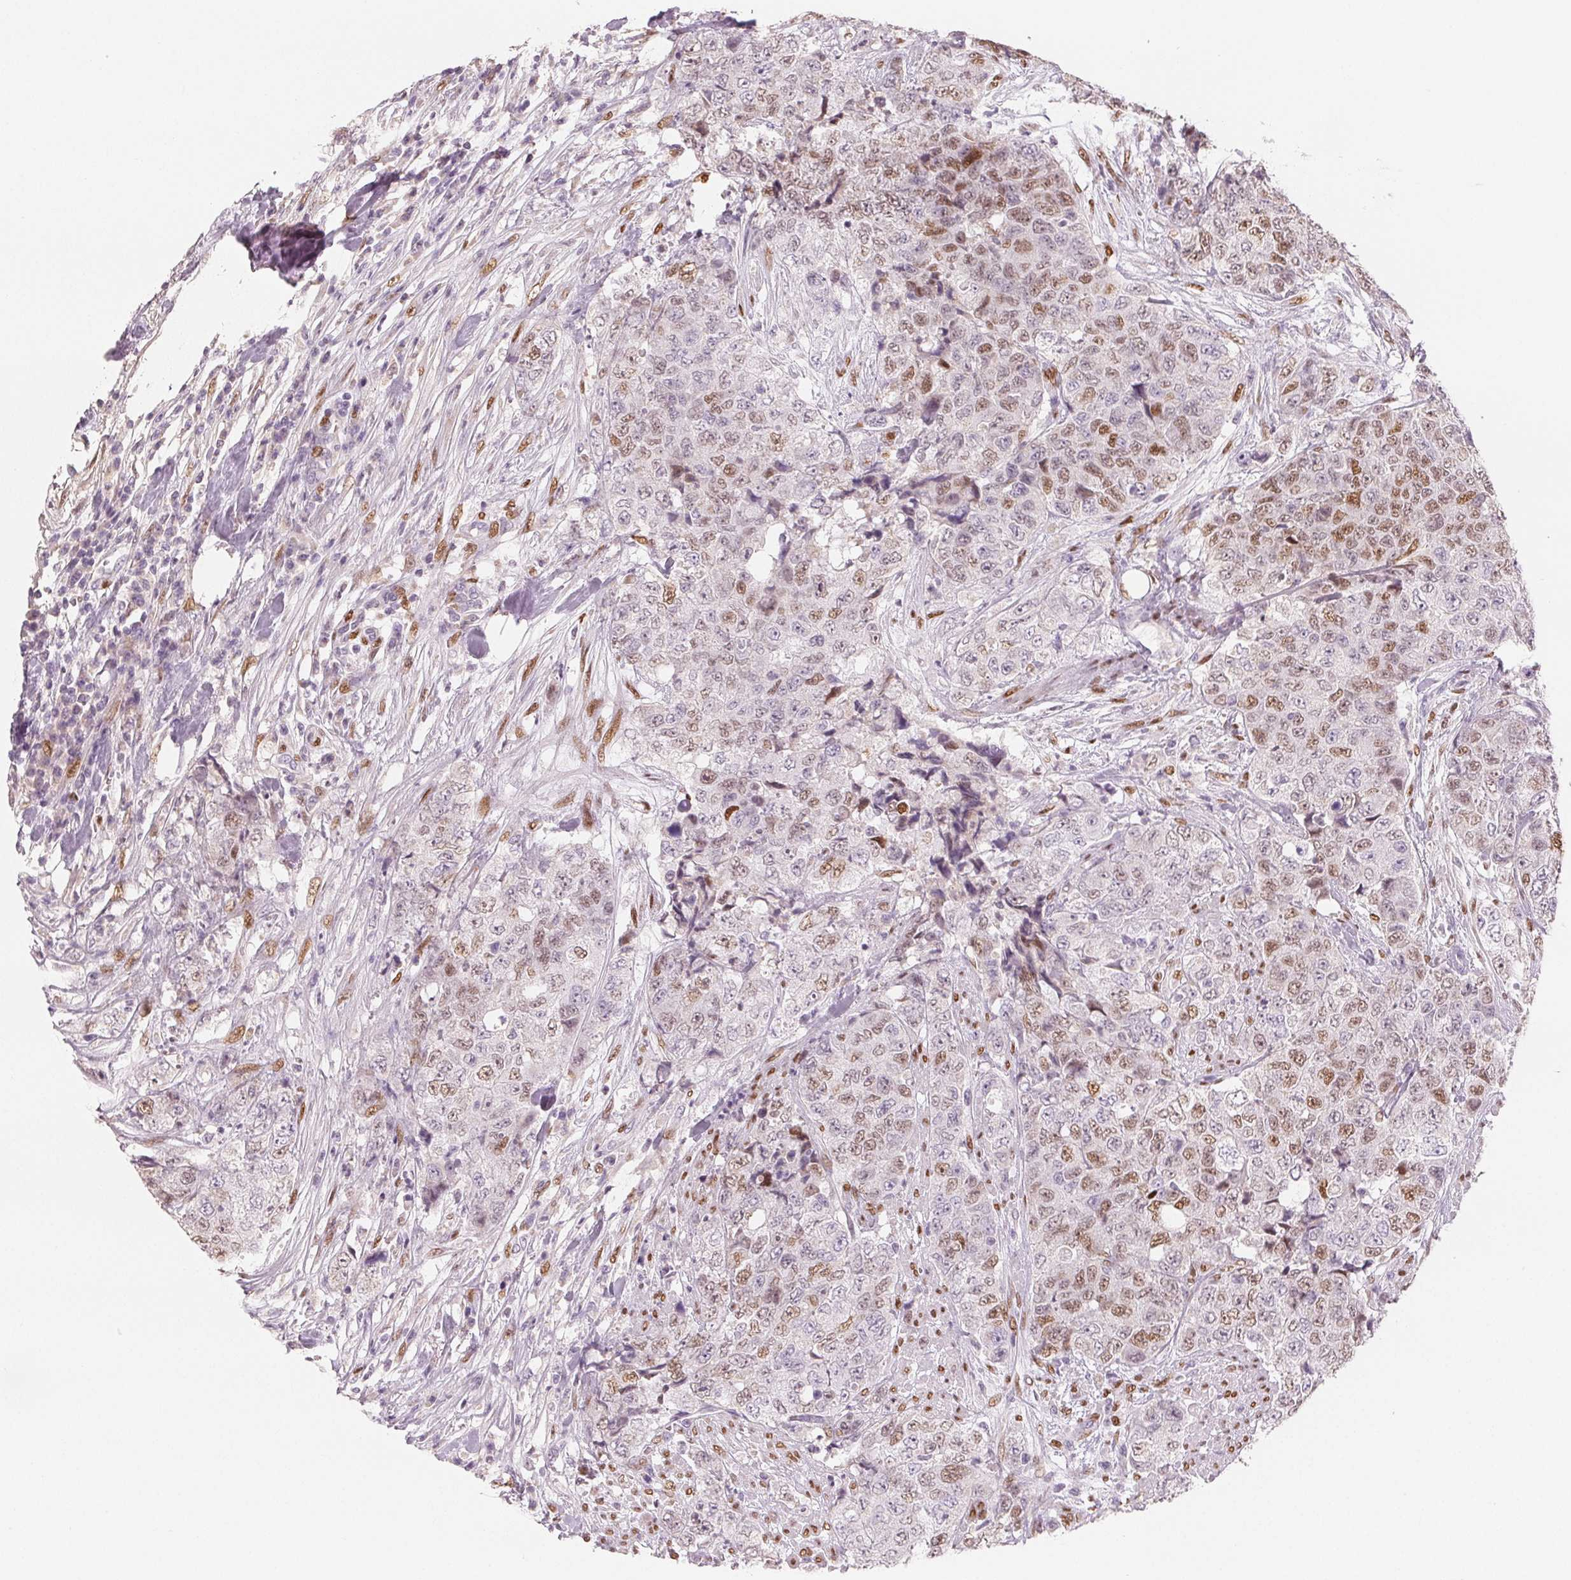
{"staining": {"intensity": "moderate", "quantity": "25%-75%", "location": "nuclear"}, "tissue": "urothelial cancer", "cell_type": "Tumor cells", "image_type": "cancer", "snomed": [{"axis": "morphology", "description": "Urothelial carcinoma, High grade"}, {"axis": "topography", "description": "Urinary bladder"}], "caption": "Immunohistochemical staining of urothelial cancer reveals moderate nuclear protein staining in approximately 25%-75% of tumor cells.", "gene": "SMARCD3", "patient": {"sex": "female", "age": 78}}